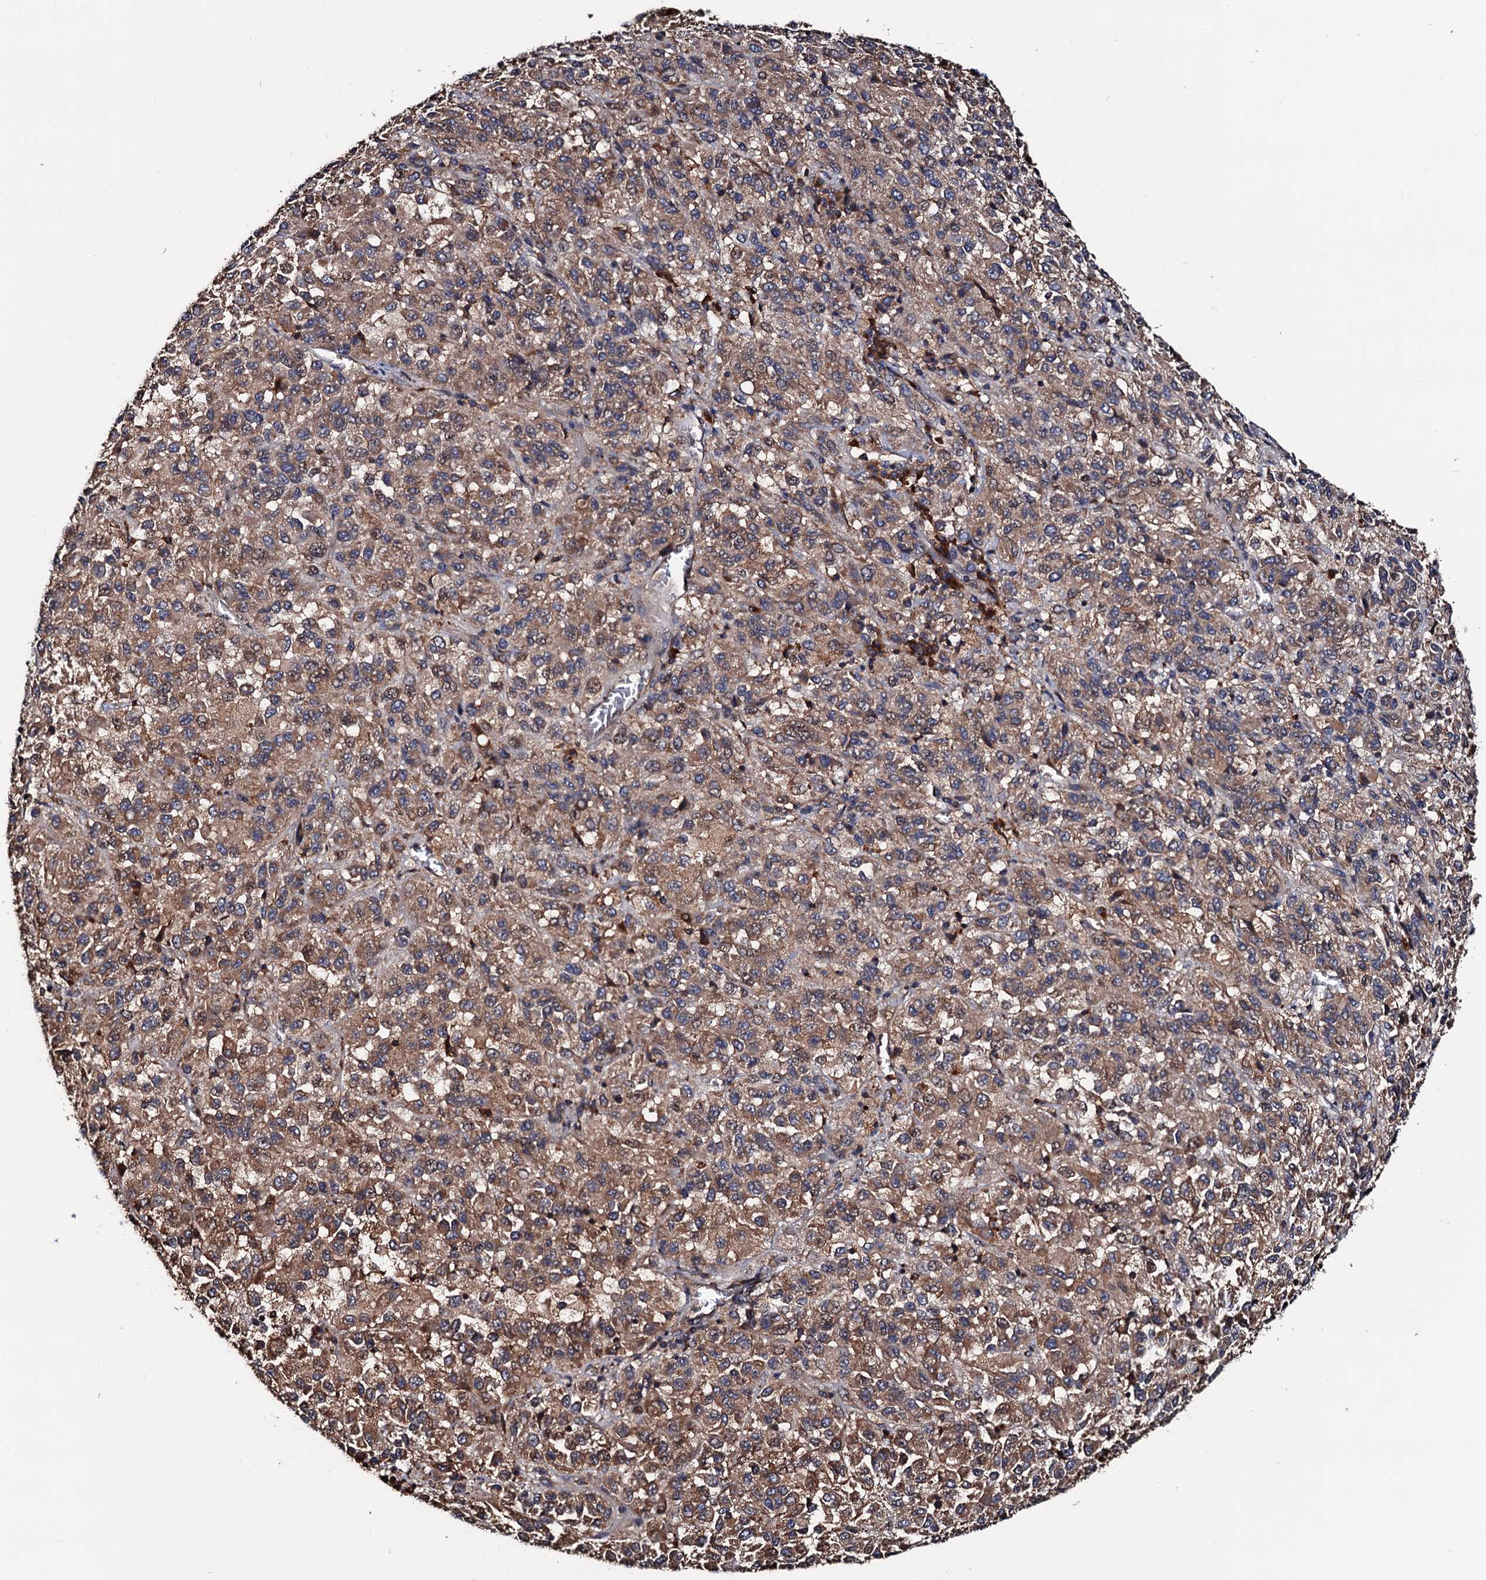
{"staining": {"intensity": "moderate", "quantity": ">75%", "location": "cytoplasmic/membranous"}, "tissue": "melanoma", "cell_type": "Tumor cells", "image_type": "cancer", "snomed": [{"axis": "morphology", "description": "Malignant melanoma, Metastatic site"}, {"axis": "topography", "description": "Lung"}], "caption": "An immunohistochemistry (IHC) micrograph of neoplastic tissue is shown. Protein staining in brown labels moderate cytoplasmic/membranous positivity in melanoma within tumor cells.", "gene": "RGS11", "patient": {"sex": "male", "age": 64}}